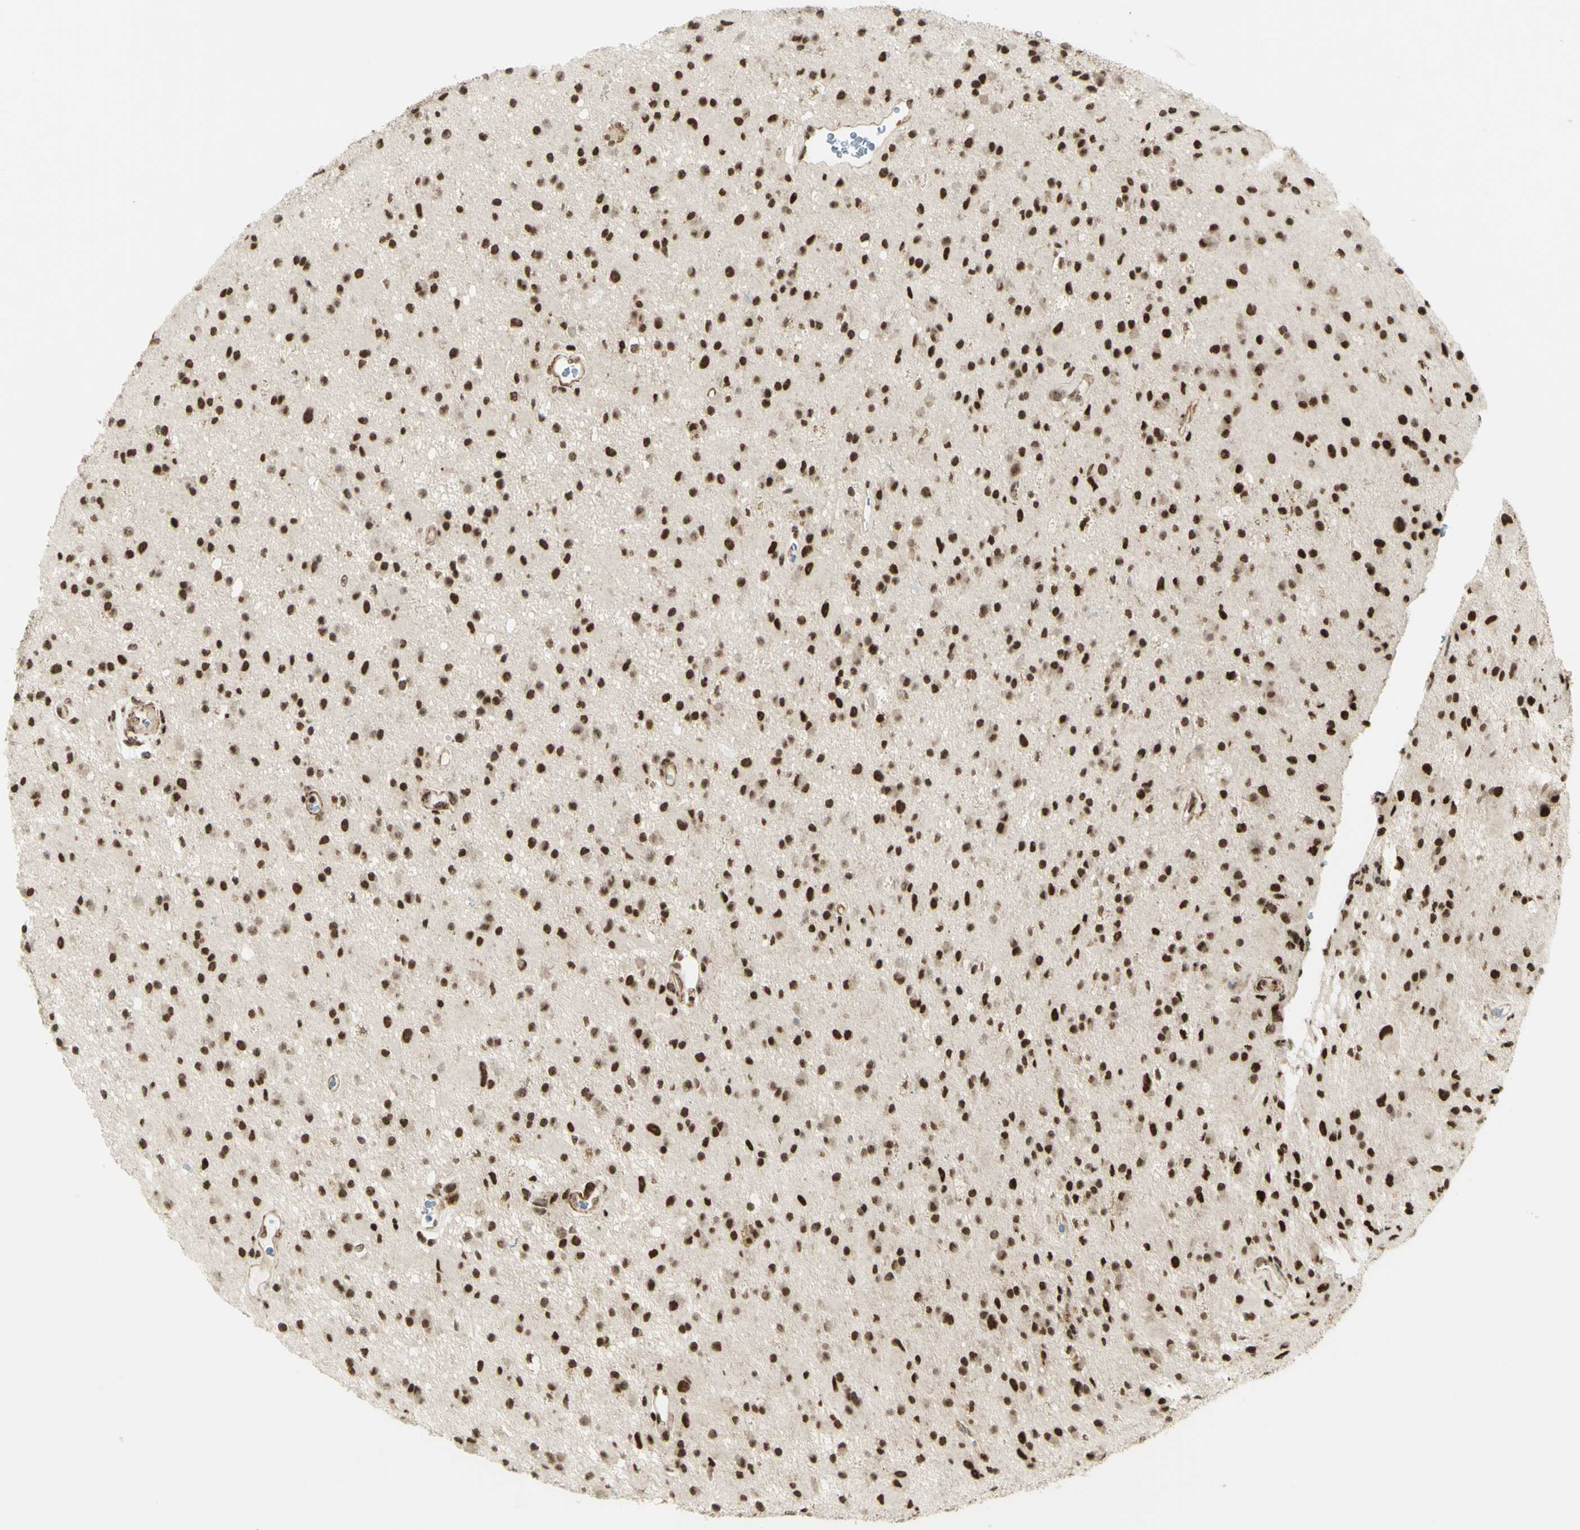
{"staining": {"intensity": "strong", "quantity": ">75%", "location": "nuclear"}, "tissue": "glioma", "cell_type": "Tumor cells", "image_type": "cancer", "snomed": [{"axis": "morphology", "description": "Glioma, malignant, Low grade"}, {"axis": "topography", "description": "Brain"}], "caption": "DAB (3,3'-diaminobenzidine) immunohistochemical staining of malignant glioma (low-grade) demonstrates strong nuclear protein expression in about >75% of tumor cells. The staining is performed using DAB brown chromogen to label protein expression. The nuclei are counter-stained blue using hematoxylin.", "gene": "ZMYM6", "patient": {"sex": "male", "age": 58}}